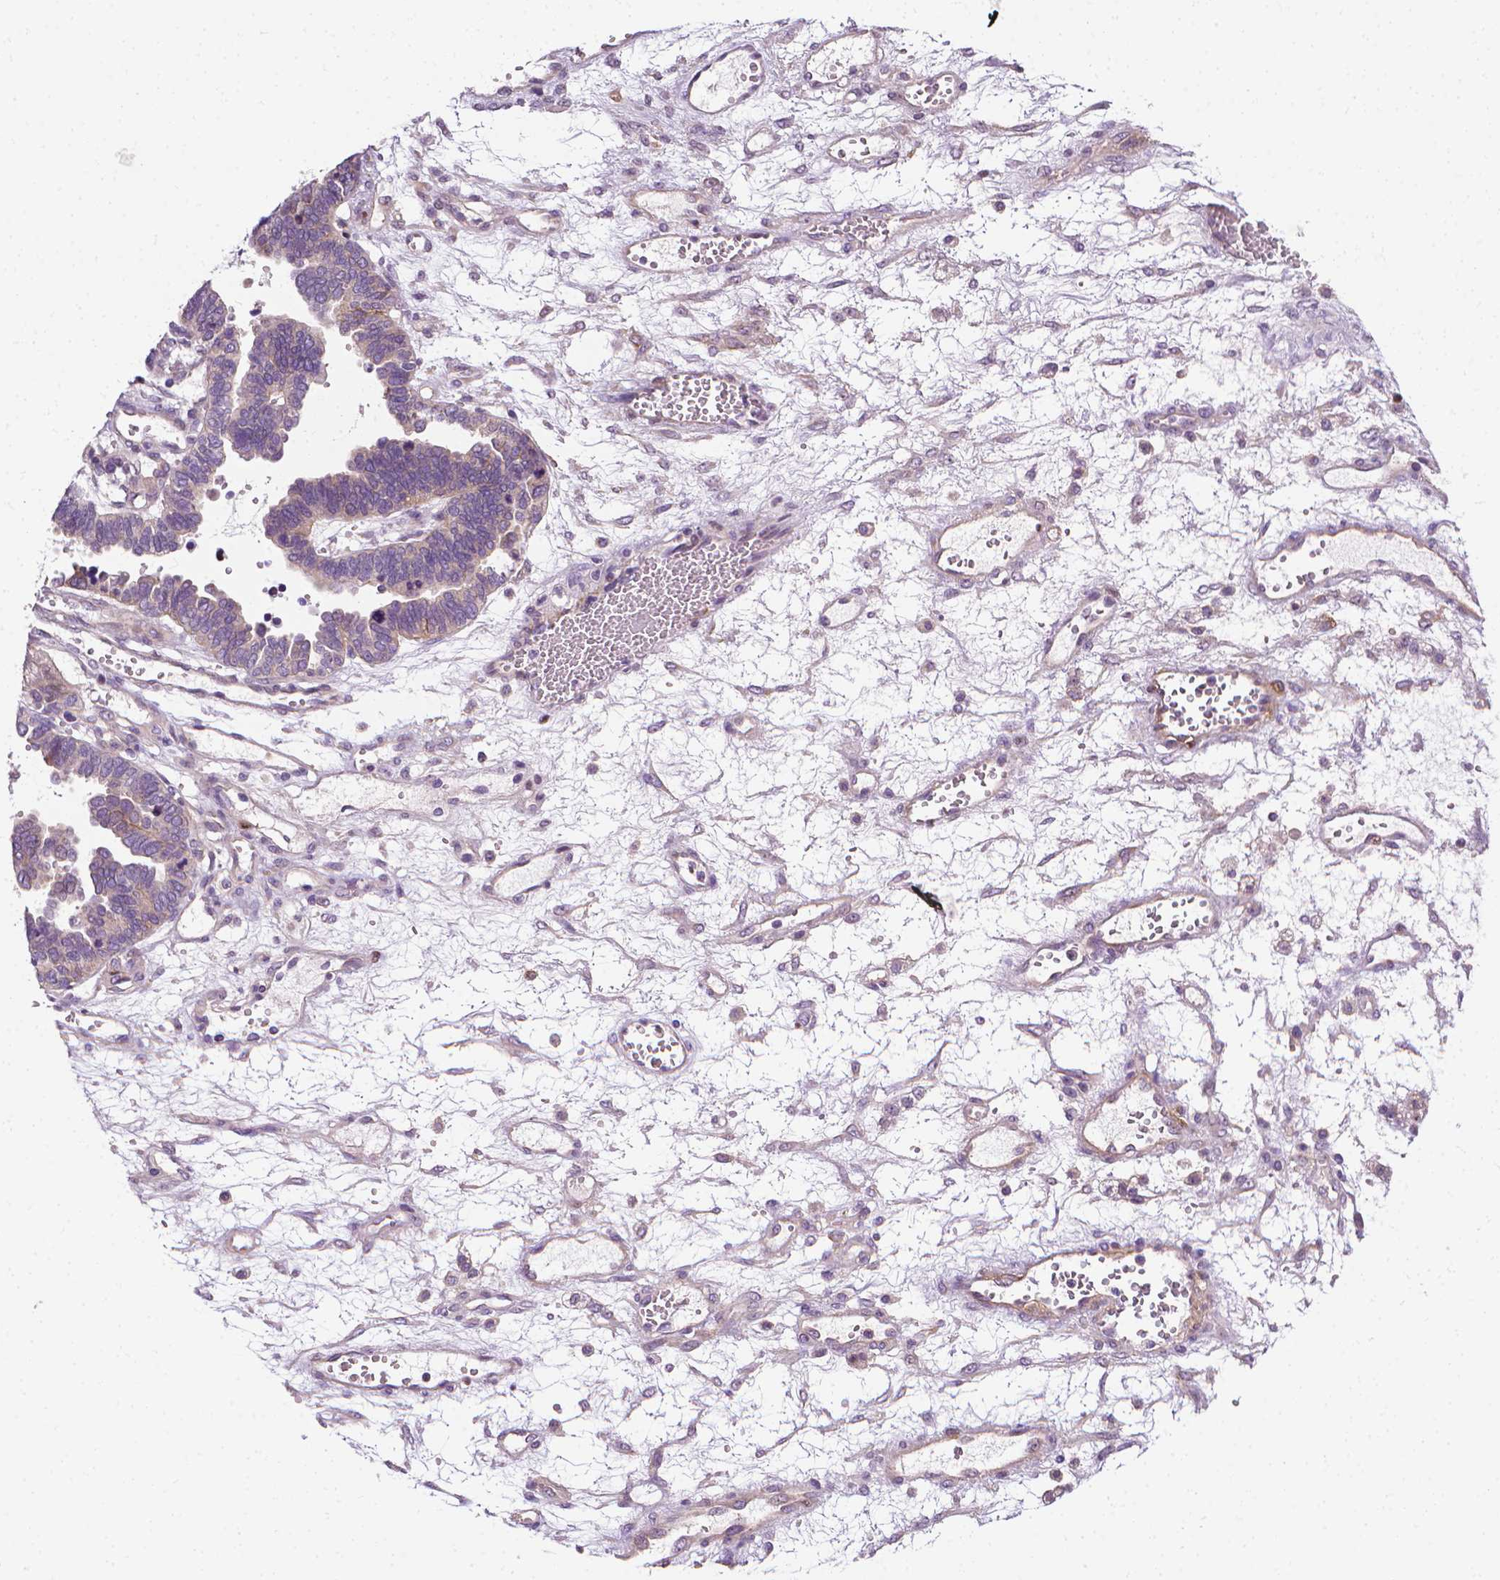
{"staining": {"intensity": "negative", "quantity": "none", "location": "none"}, "tissue": "ovarian cancer", "cell_type": "Tumor cells", "image_type": "cancer", "snomed": [{"axis": "morphology", "description": "Cystadenocarcinoma, serous, NOS"}, {"axis": "topography", "description": "Ovary"}], "caption": "Tumor cells show no significant positivity in serous cystadenocarcinoma (ovarian).", "gene": "MCOLN3", "patient": {"sex": "female", "age": 51}}